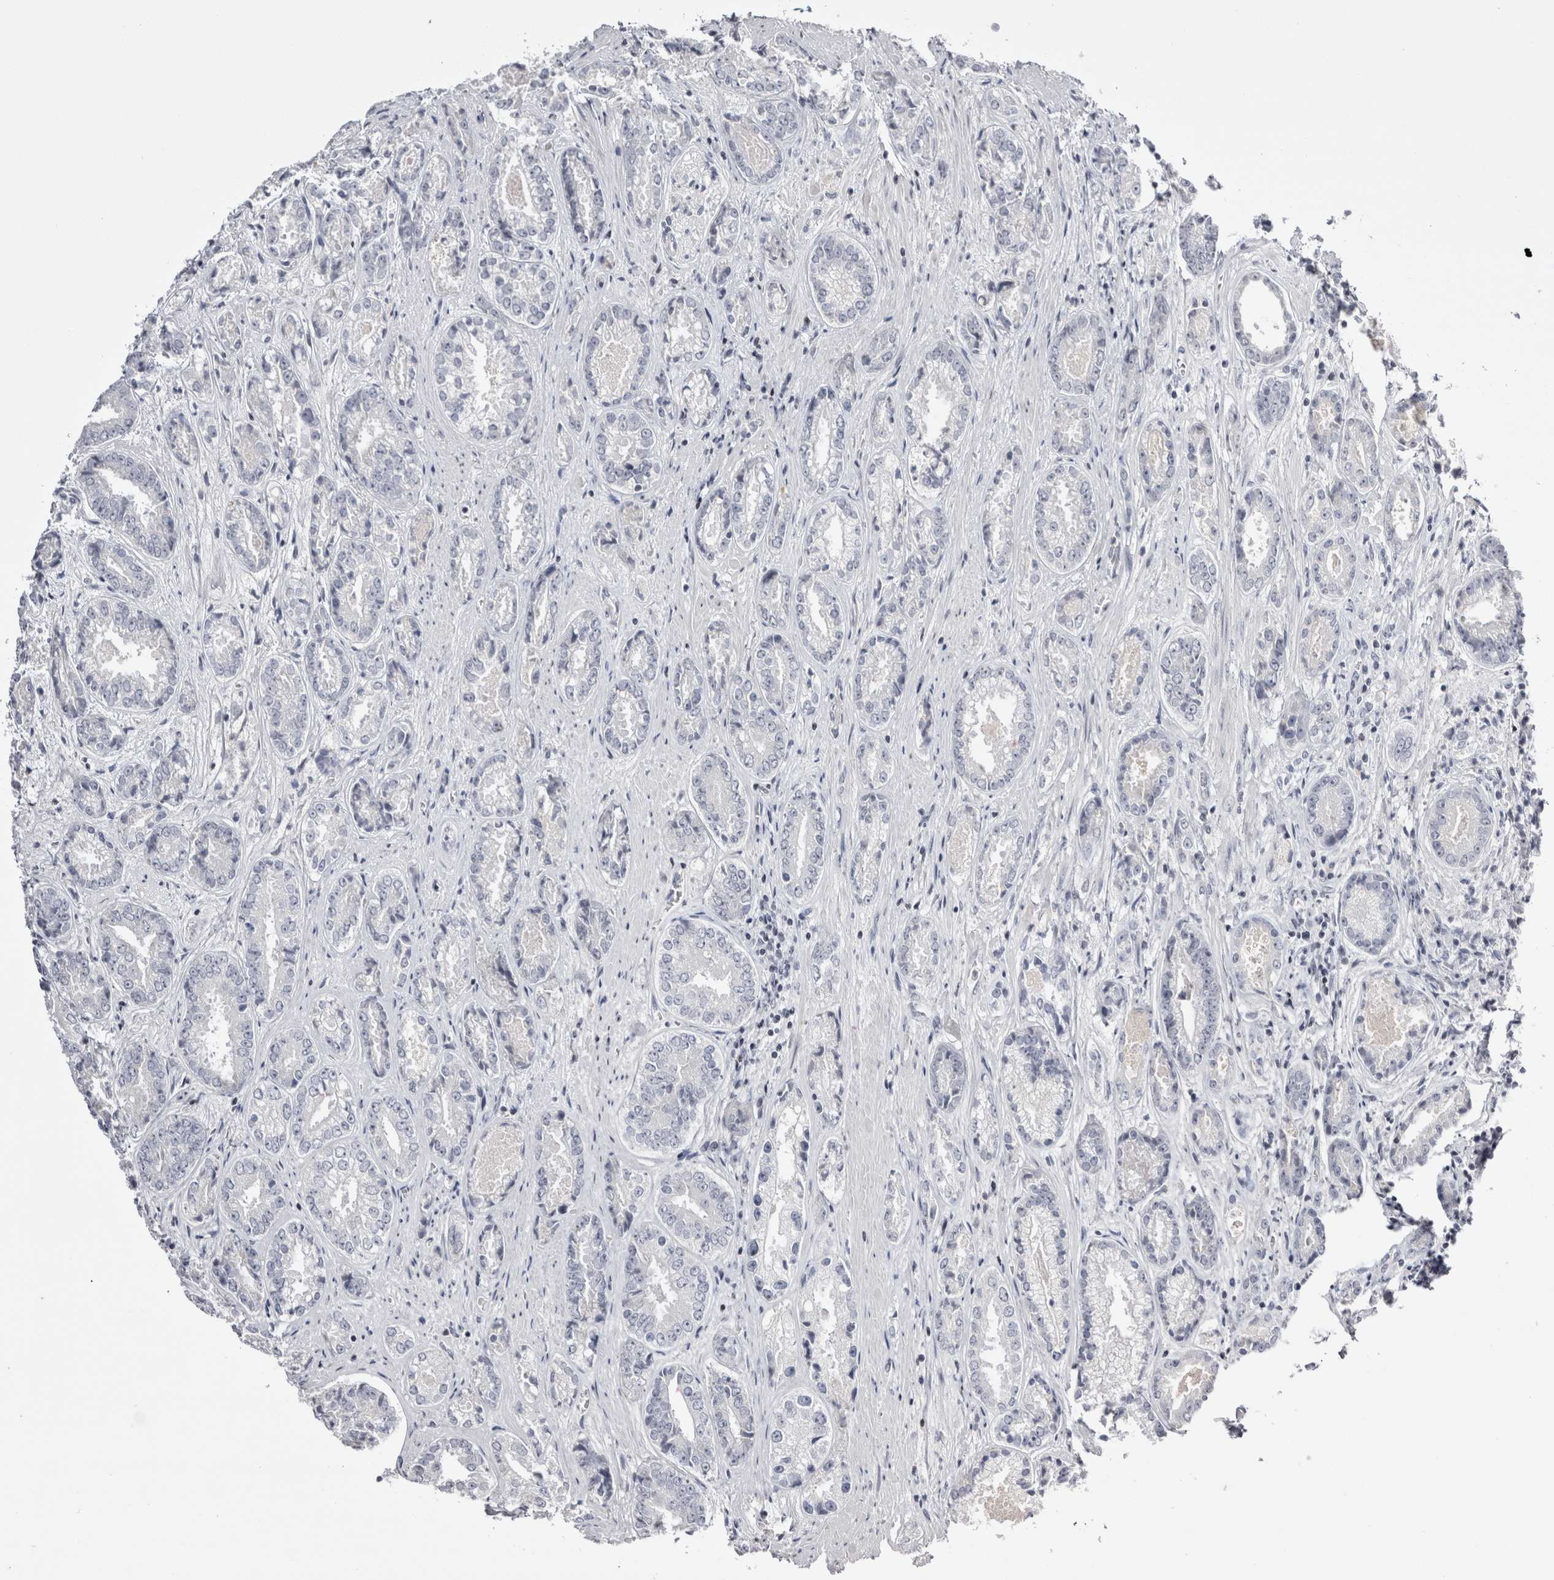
{"staining": {"intensity": "negative", "quantity": "none", "location": "none"}, "tissue": "prostate cancer", "cell_type": "Tumor cells", "image_type": "cancer", "snomed": [{"axis": "morphology", "description": "Adenocarcinoma, High grade"}, {"axis": "topography", "description": "Prostate"}], "caption": "IHC micrograph of prostate cancer (high-grade adenocarcinoma) stained for a protein (brown), which demonstrates no expression in tumor cells.", "gene": "FNDC8", "patient": {"sex": "male", "age": 61}}